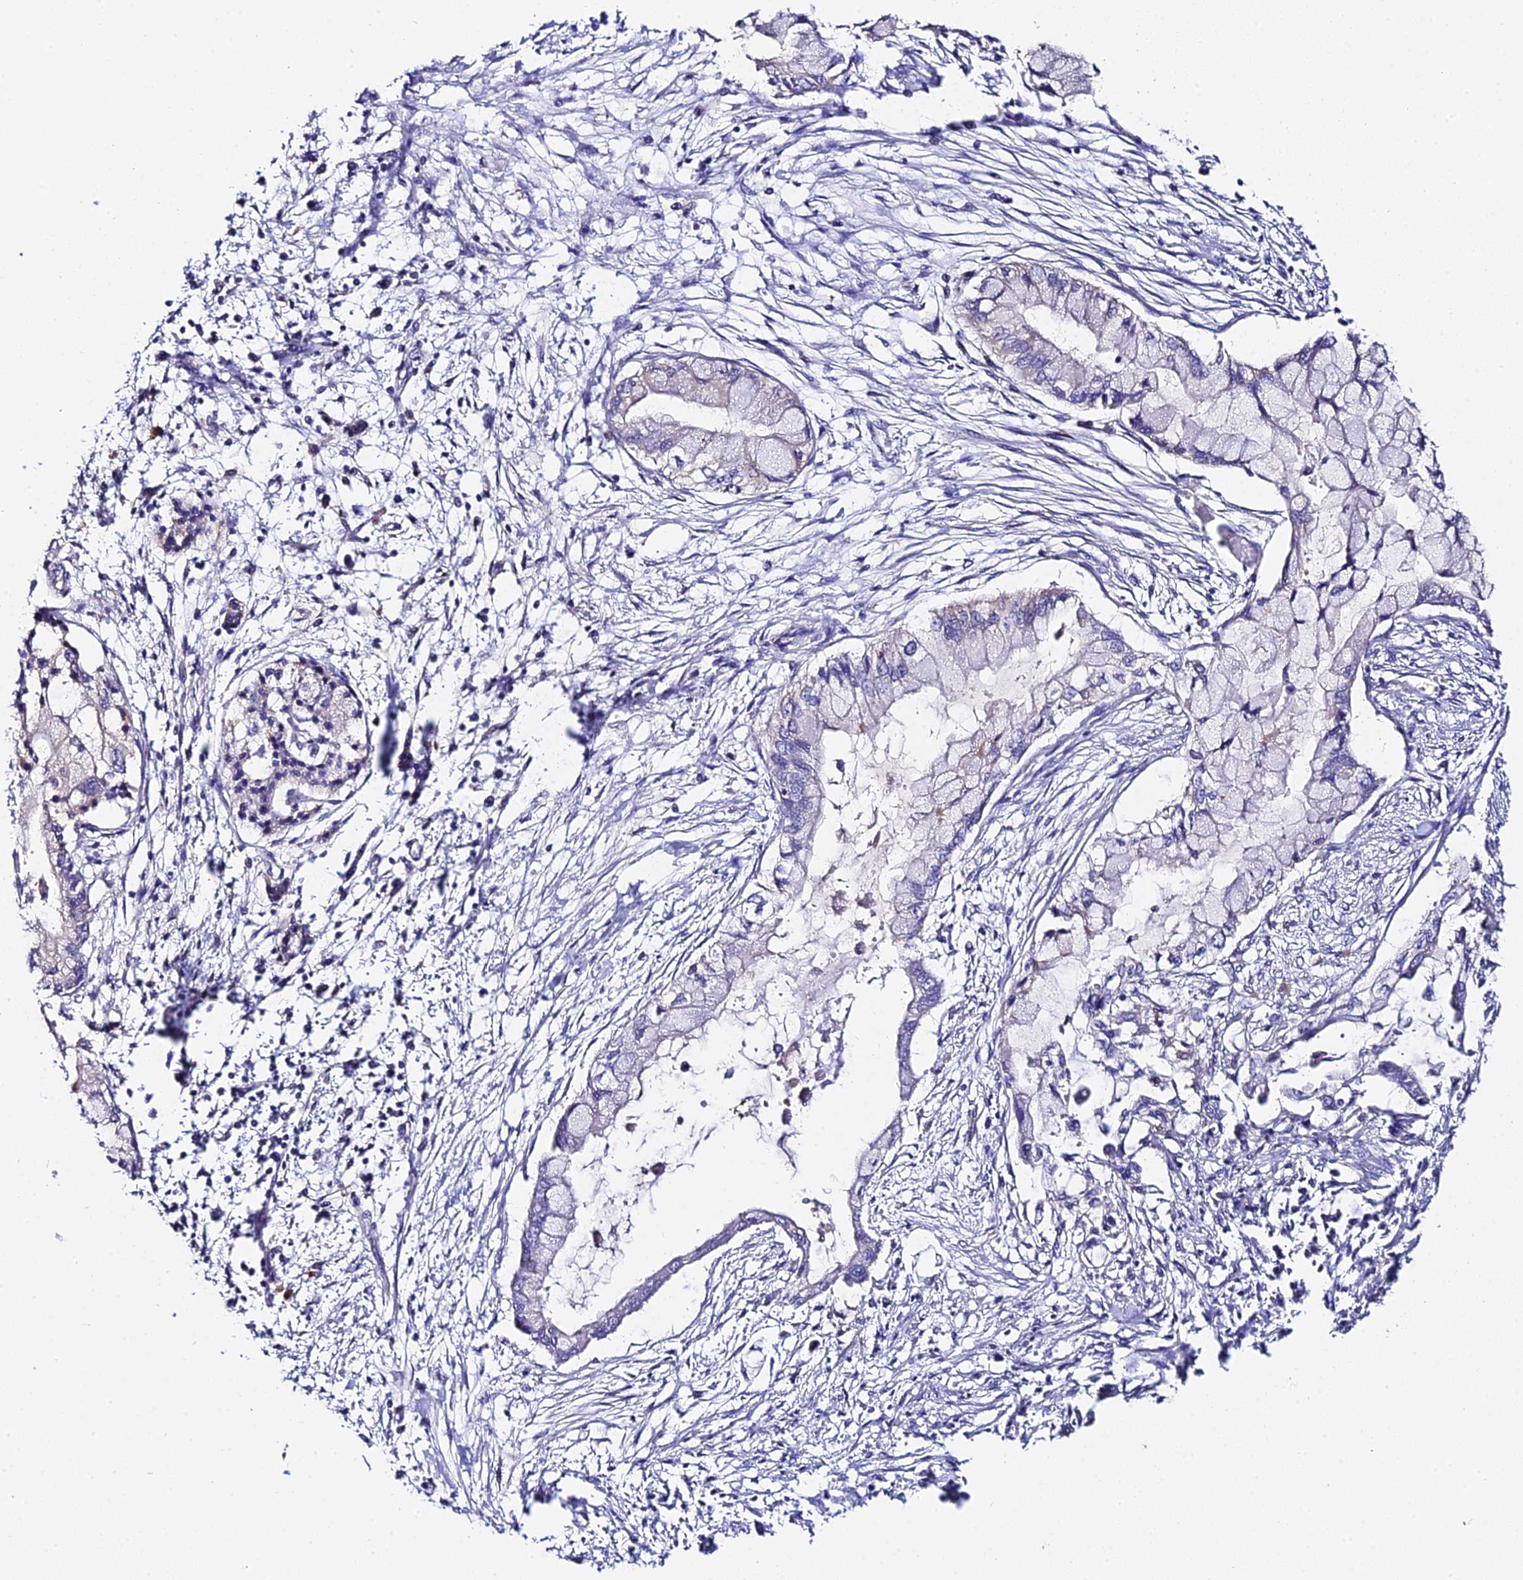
{"staining": {"intensity": "negative", "quantity": "none", "location": "none"}, "tissue": "pancreatic cancer", "cell_type": "Tumor cells", "image_type": "cancer", "snomed": [{"axis": "morphology", "description": "Adenocarcinoma, NOS"}, {"axis": "topography", "description": "Pancreas"}], "caption": "There is no significant staining in tumor cells of pancreatic cancer (adenocarcinoma).", "gene": "ZBED8", "patient": {"sex": "male", "age": 48}}